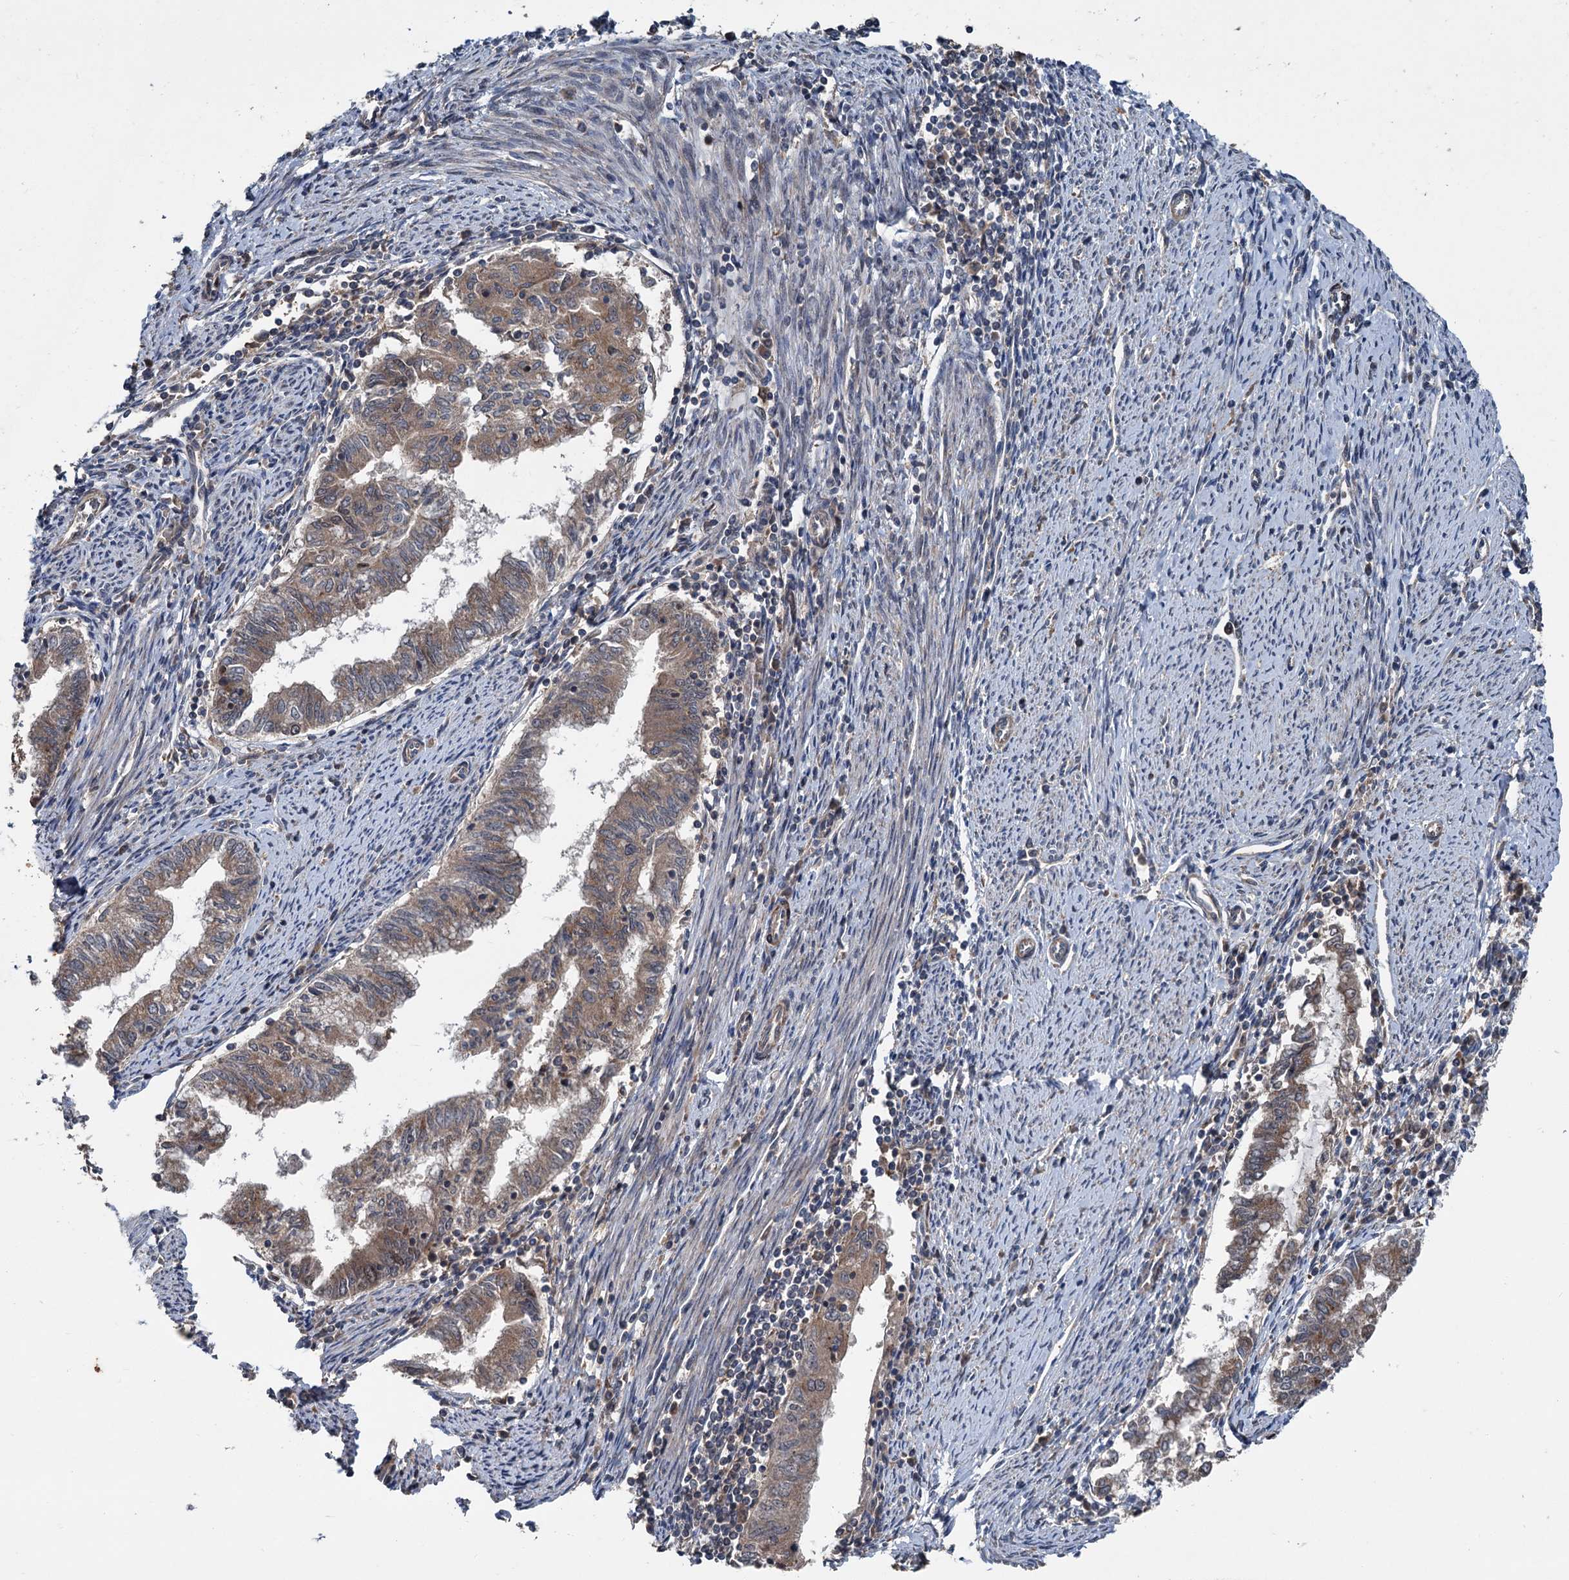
{"staining": {"intensity": "weak", "quantity": ">75%", "location": "cytoplasmic/membranous"}, "tissue": "endometrial cancer", "cell_type": "Tumor cells", "image_type": "cancer", "snomed": [{"axis": "morphology", "description": "Adenocarcinoma, NOS"}, {"axis": "topography", "description": "Endometrium"}], "caption": "Brown immunohistochemical staining in human endometrial cancer reveals weak cytoplasmic/membranous positivity in about >75% of tumor cells. The protein of interest is shown in brown color, while the nuclei are stained blue.", "gene": "TEDC1", "patient": {"sex": "female", "age": 79}}